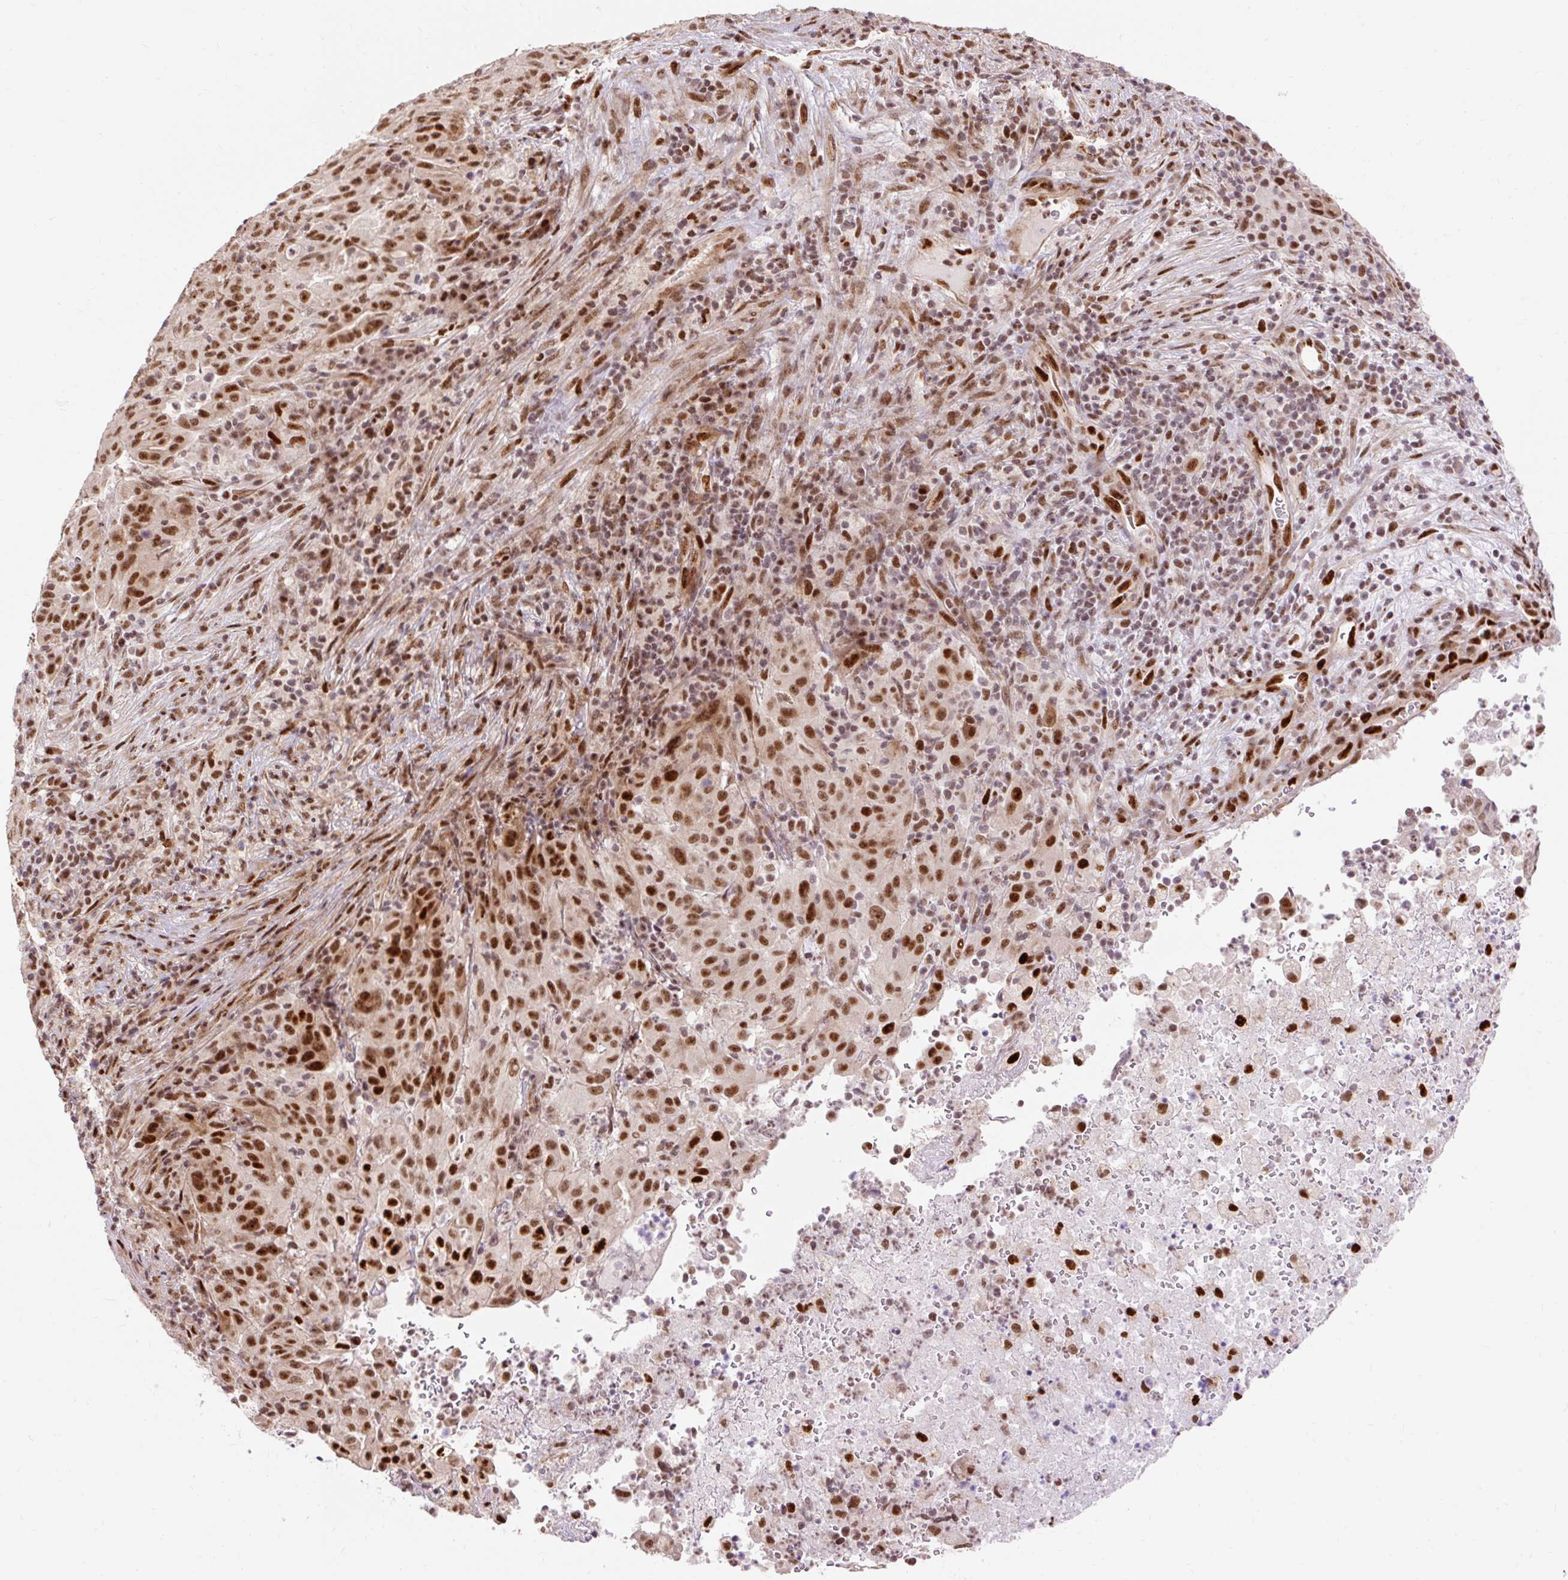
{"staining": {"intensity": "moderate", "quantity": ">75%", "location": "nuclear"}, "tissue": "pancreatic cancer", "cell_type": "Tumor cells", "image_type": "cancer", "snomed": [{"axis": "morphology", "description": "Adenocarcinoma, NOS"}, {"axis": "topography", "description": "Pancreas"}], "caption": "Protein staining reveals moderate nuclear staining in approximately >75% of tumor cells in pancreatic cancer.", "gene": "MECOM", "patient": {"sex": "male", "age": 63}}